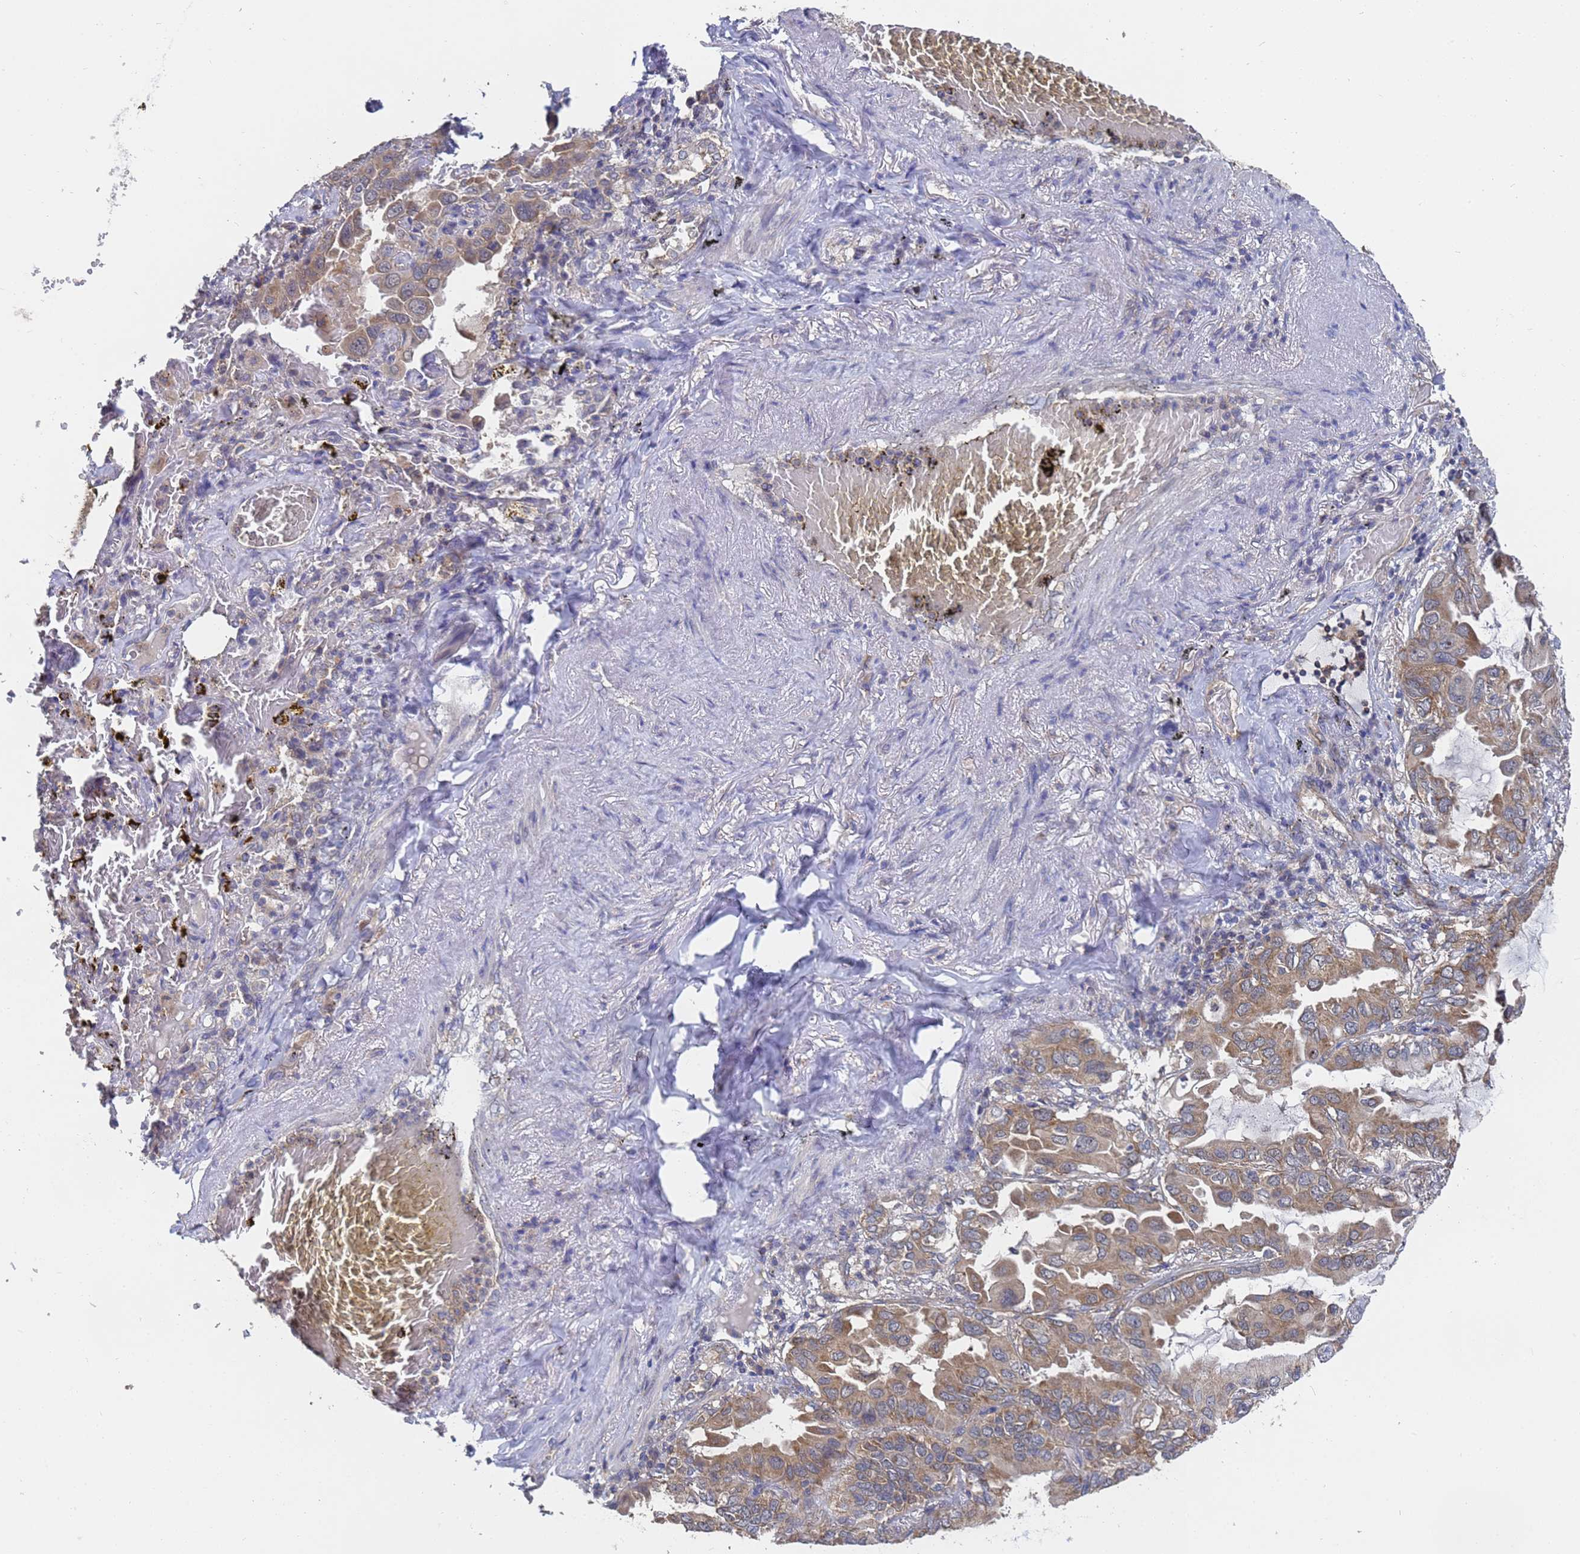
{"staining": {"intensity": "moderate", "quantity": "25%-75%", "location": "cytoplasmic/membranous"}, "tissue": "lung cancer", "cell_type": "Tumor cells", "image_type": "cancer", "snomed": [{"axis": "morphology", "description": "Adenocarcinoma, NOS"}, {"axis": "topography", "description": "Lung"}], "caption": "Immunohistochemical staining of human adenocarcinoma (lung) shows moderate cytoplasmic/membranous protein staining in about 25%-75% of tumor cells.", "gene": "ALS2CL", "patient": {"sex": "male", "age": 64}}